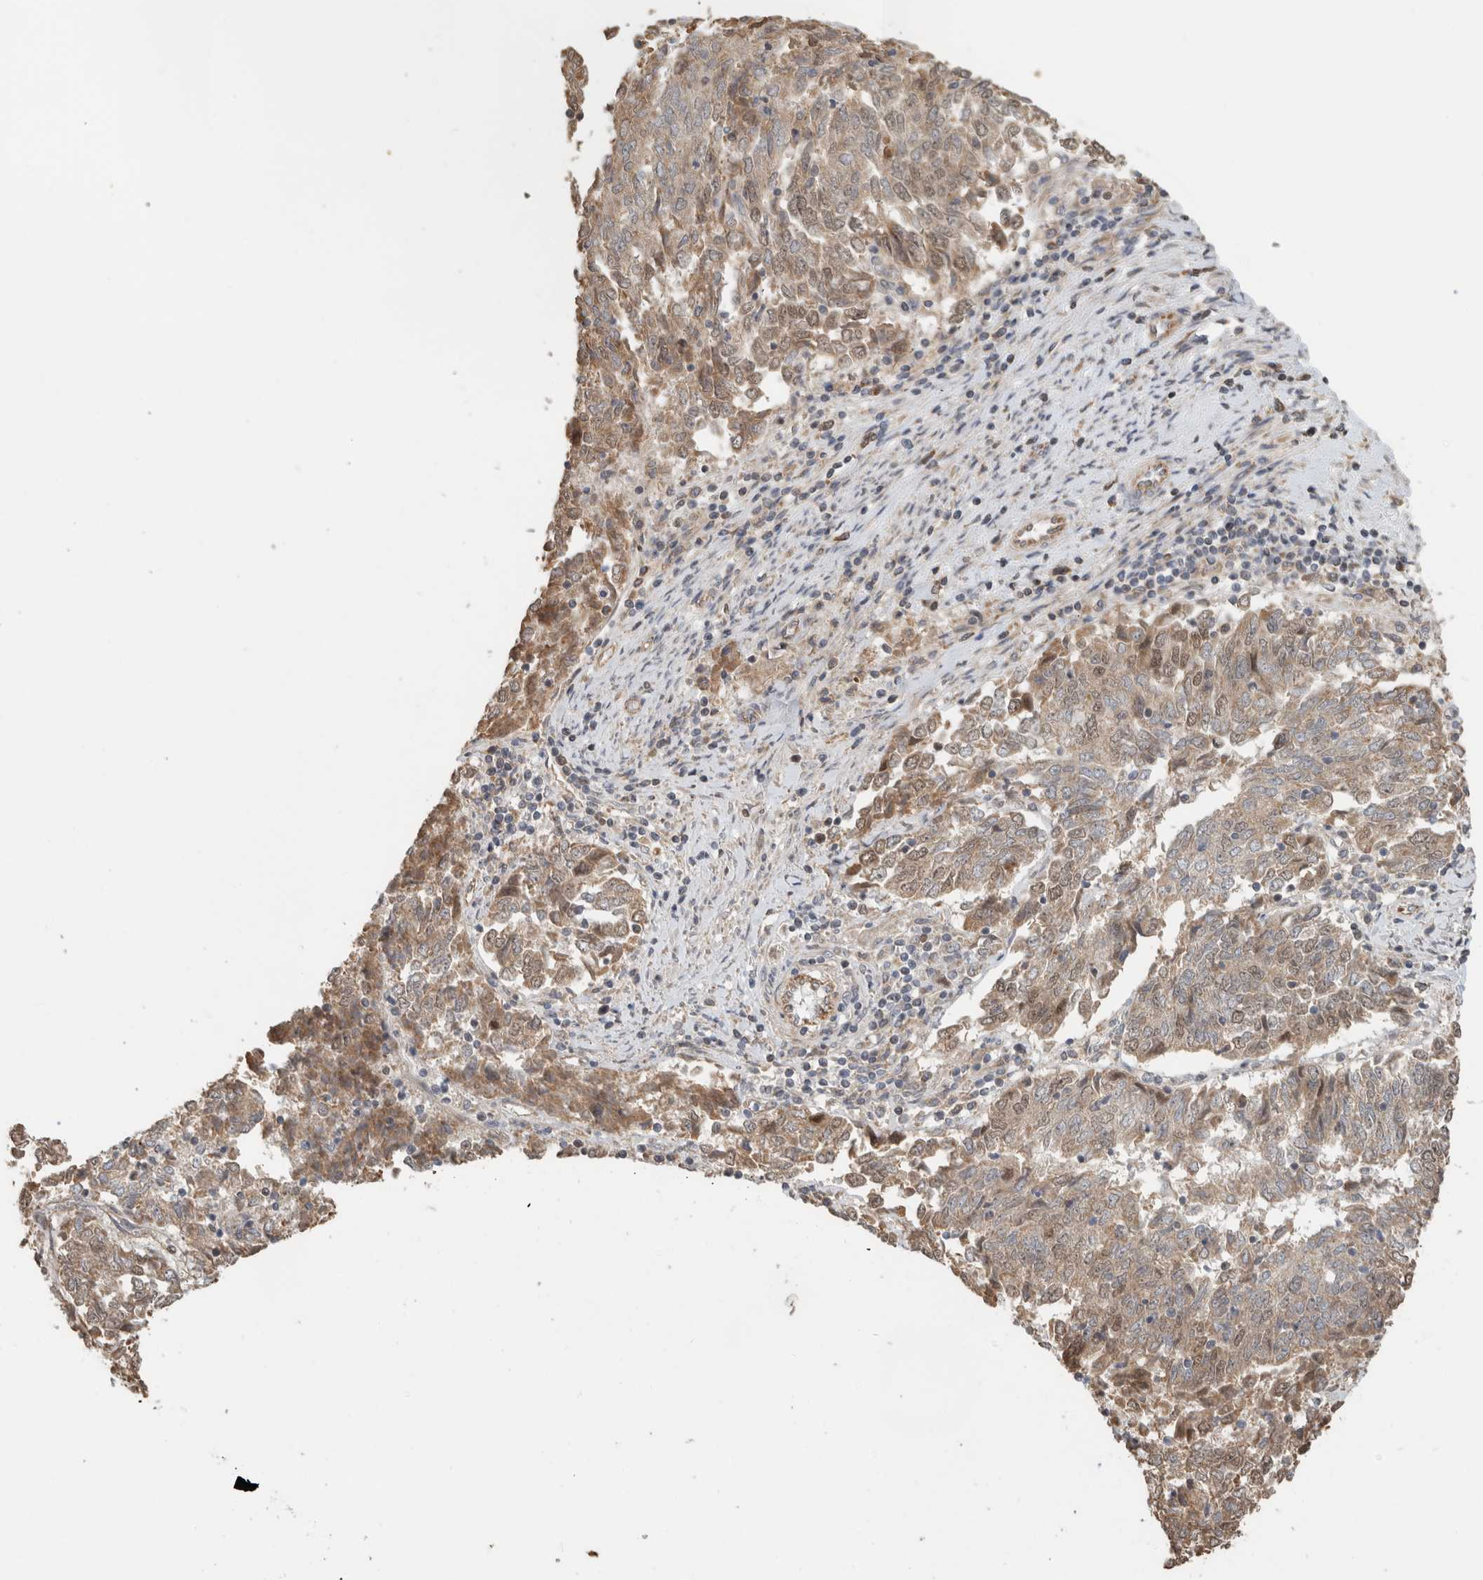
{"staining": {"intensity": "moderate", "quantity": ">75%", "location": "cytoplasmic/membranous"}, "tissue": "endometrial cancer", "cell_type": "Tumor cells", "image_type": "cancer", "snomed": [{"axis": "morphology", "description": "Adenocarcinoma, NOS"}, {"axis": "topography", "description": "Endometrium"}], "caption": "Immunohistochemistry (IHC) of adenocarcinoma (endometrial) exhibits medium levels of moderate cytoplasmic/membranous staining in approximately >75% of tumor cells. Ihc stains the protein of interest in brown and the nuclei are stained blue.", "gene": "GINS4", "patient": {"sex": "female", "age": 80}}